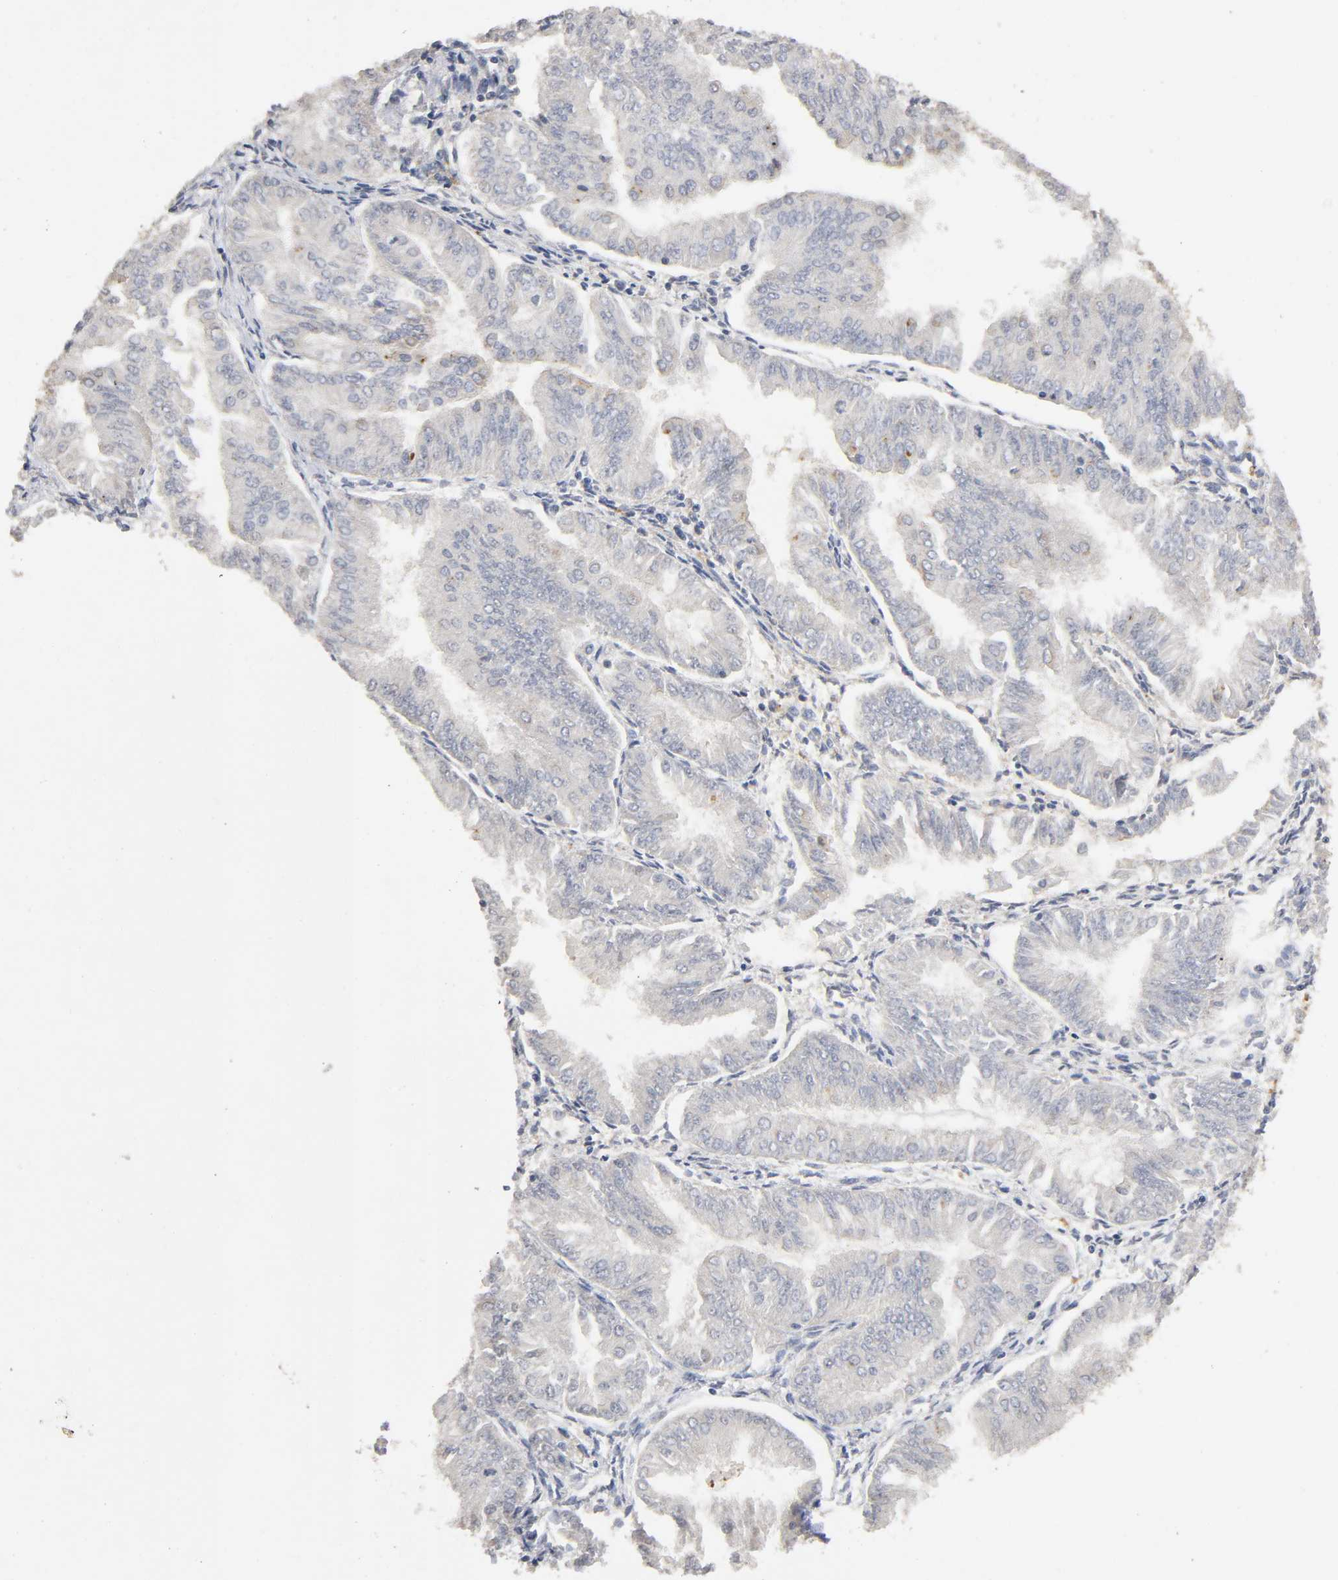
{"staining": {"intensity": "weak", "quantity": "25%-75%", "location": "cytoplasmic/membranous"}, "tissue": "endometrial cancer", "cell_type": "Tumor cells", "image_type": "cancer", "snomed": [{"axis": "morphology", "description": "Adenocarcinoma, NOS"}, {"axis": "topography", "description": "Endometrium"}], "caption": "Adenocarcinoma (endometrial) was stained to show a protein in brown. There is low levels of weak cytoplasmic/membranous expression in approximately 25%-75% of tumor cells.", "gene": "SYT16", "patient": {"sex": "female", "age": 53}}